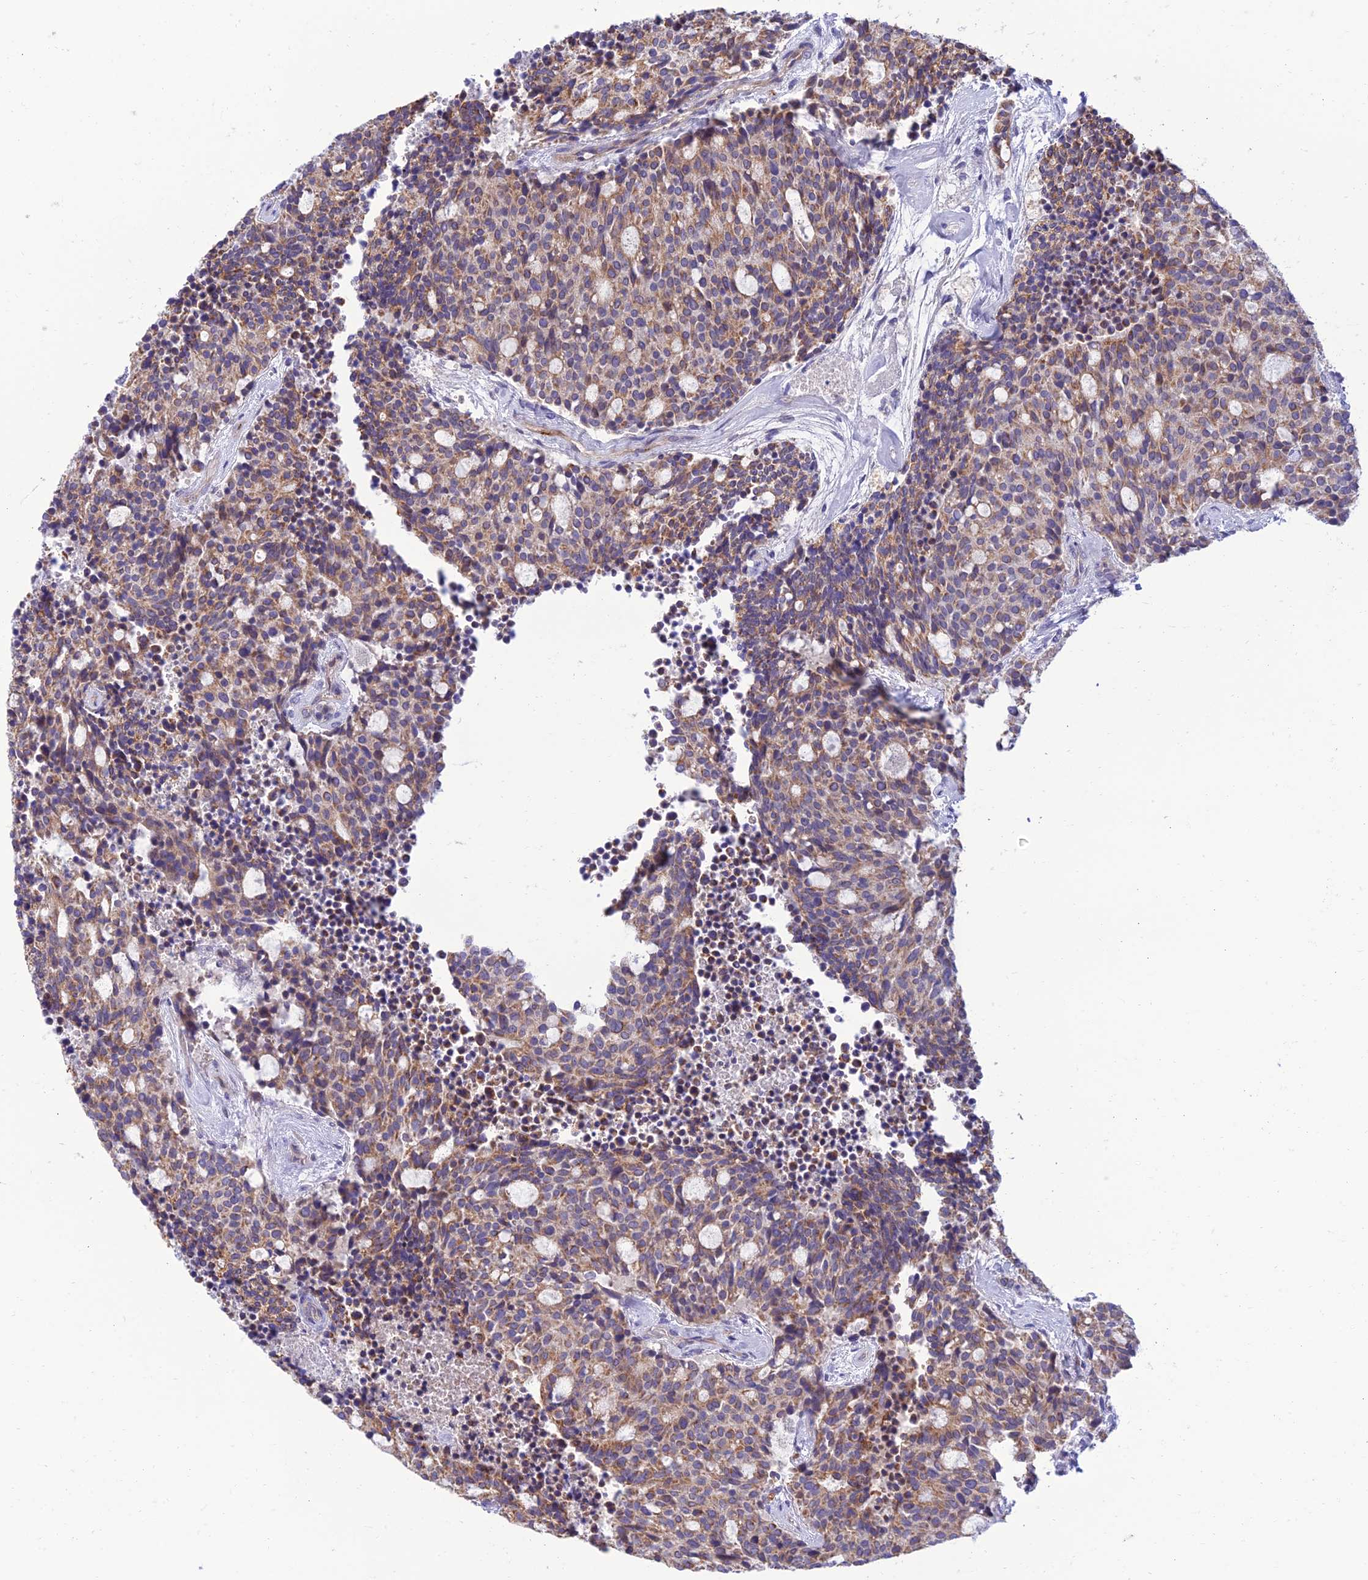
{"staining": {"intensity": "moderate", "quantity": ">75%", "location": "cytoplasmic/membranous"}, "tissue": "carcinoid", "cell_type": "Tumor cells", "image_type": "cancer", "snomed": [{"axis": "morphology", "description": "Carcinoid, malignant, NOS"}, {"axis": "topography", "description": "Pancreas"}], "caption": "DAB (3,3'-diaminobenzidine) immunohistochemical staining of human malignant carcinoid shows moderate cytoplasmic/membranous protein positivity in approximately >75% of tumor cells.", "gene": "IRAK3", "patient": {"sex": "female", "age": 54}}